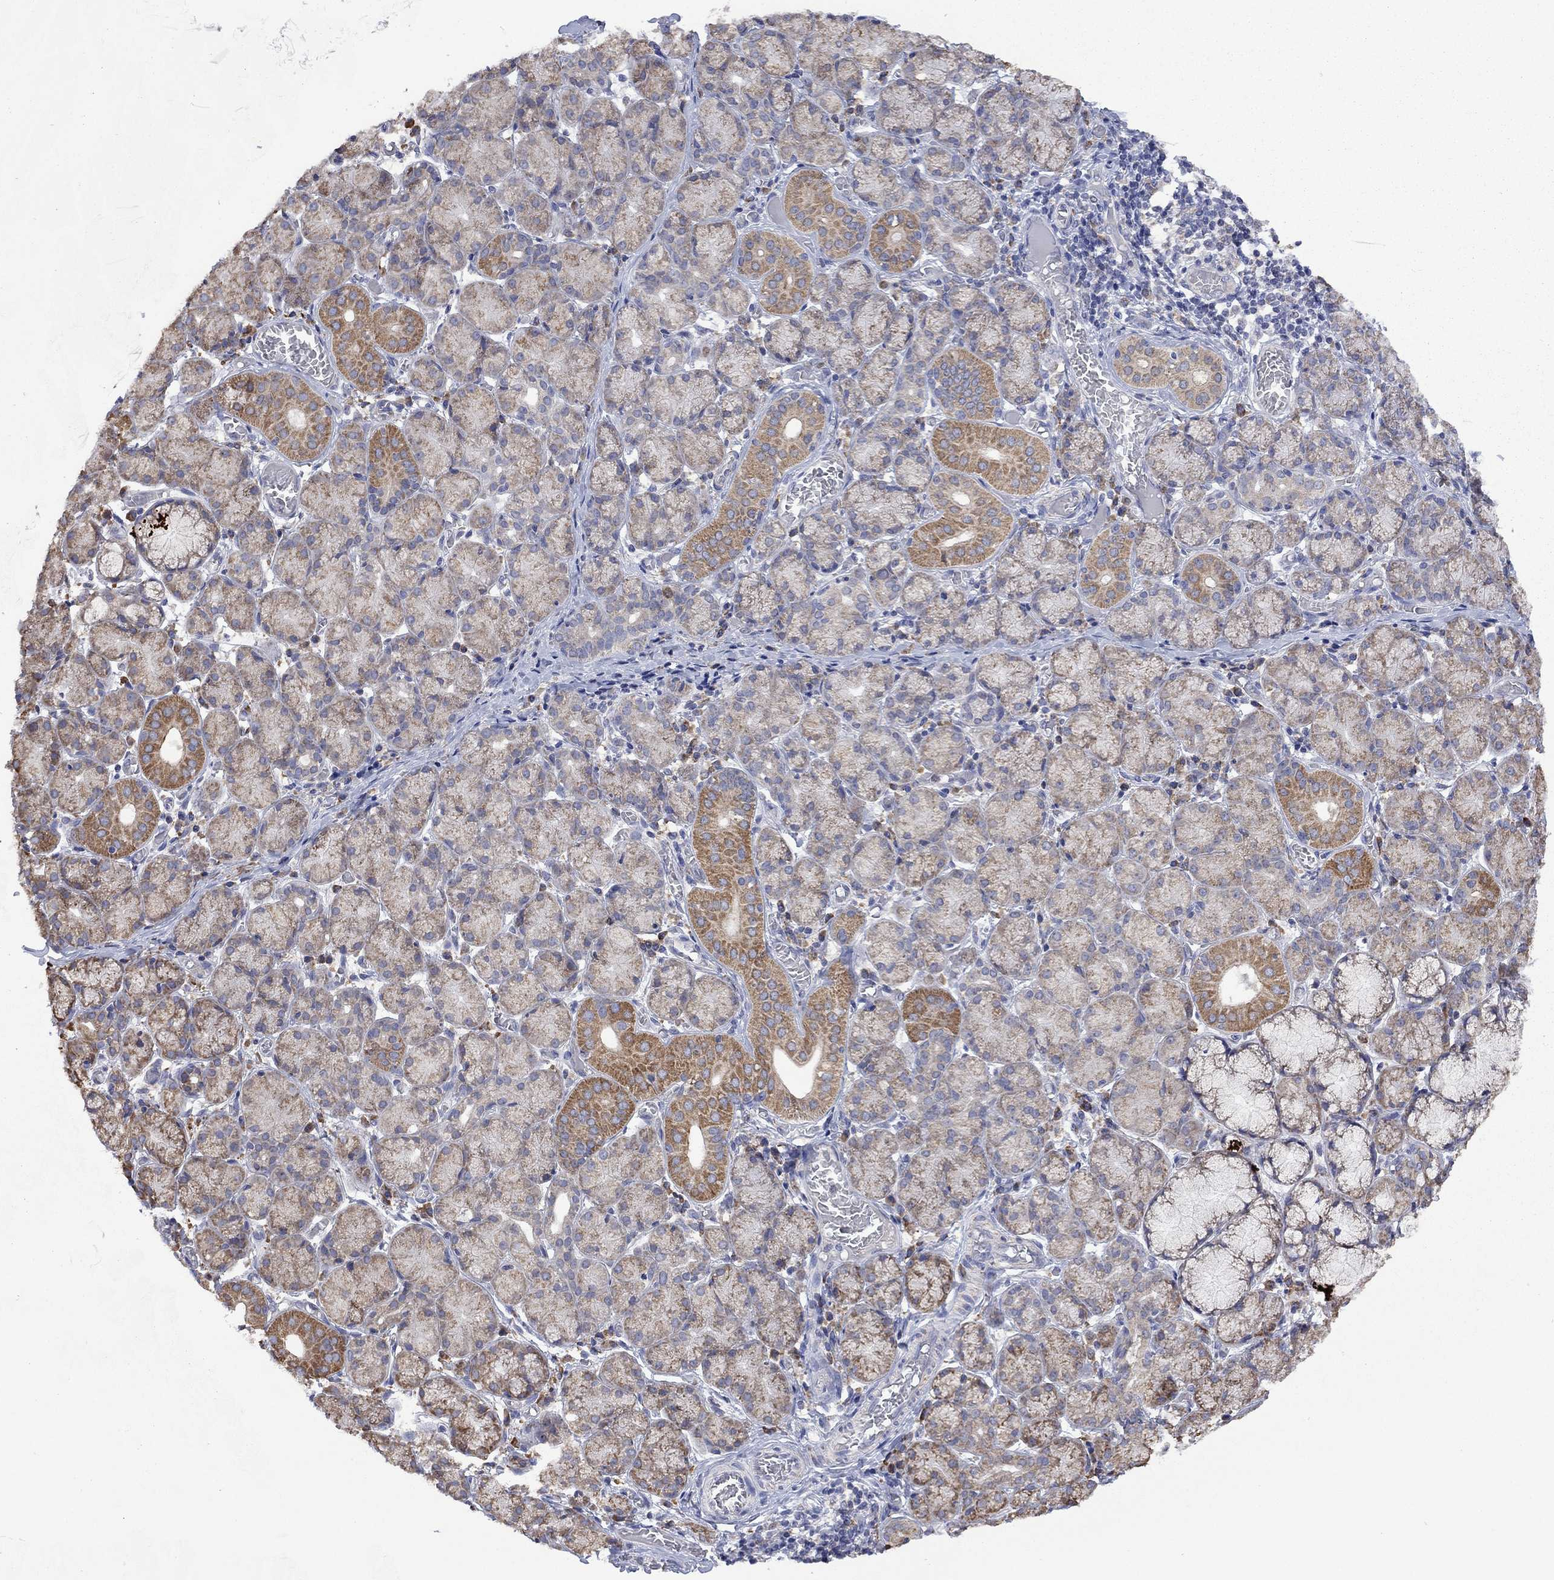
{"staining": {"intensity": "moderate", "quantity": "<25%", "location": "cytoplasmic/membranous"}, "tissue": "salivary gland", "cell_type": "Glandular cells", "image_type": "normal", "snomed": [{"axis": "morphology", "description": "Normal tissue, NOS"}, {"axis": "topography", "description": "Salivary gland"}, {"axis": "topography", "description": "Peripheral nerve tissue"}], "caption": "Protein staining displays moderate cytoplasmic/membranous staining in about <25% of glandular cells in unremarkable salivary gland.", "gene": "FURIN", "patient": {"sex": "female", "age": 24}}